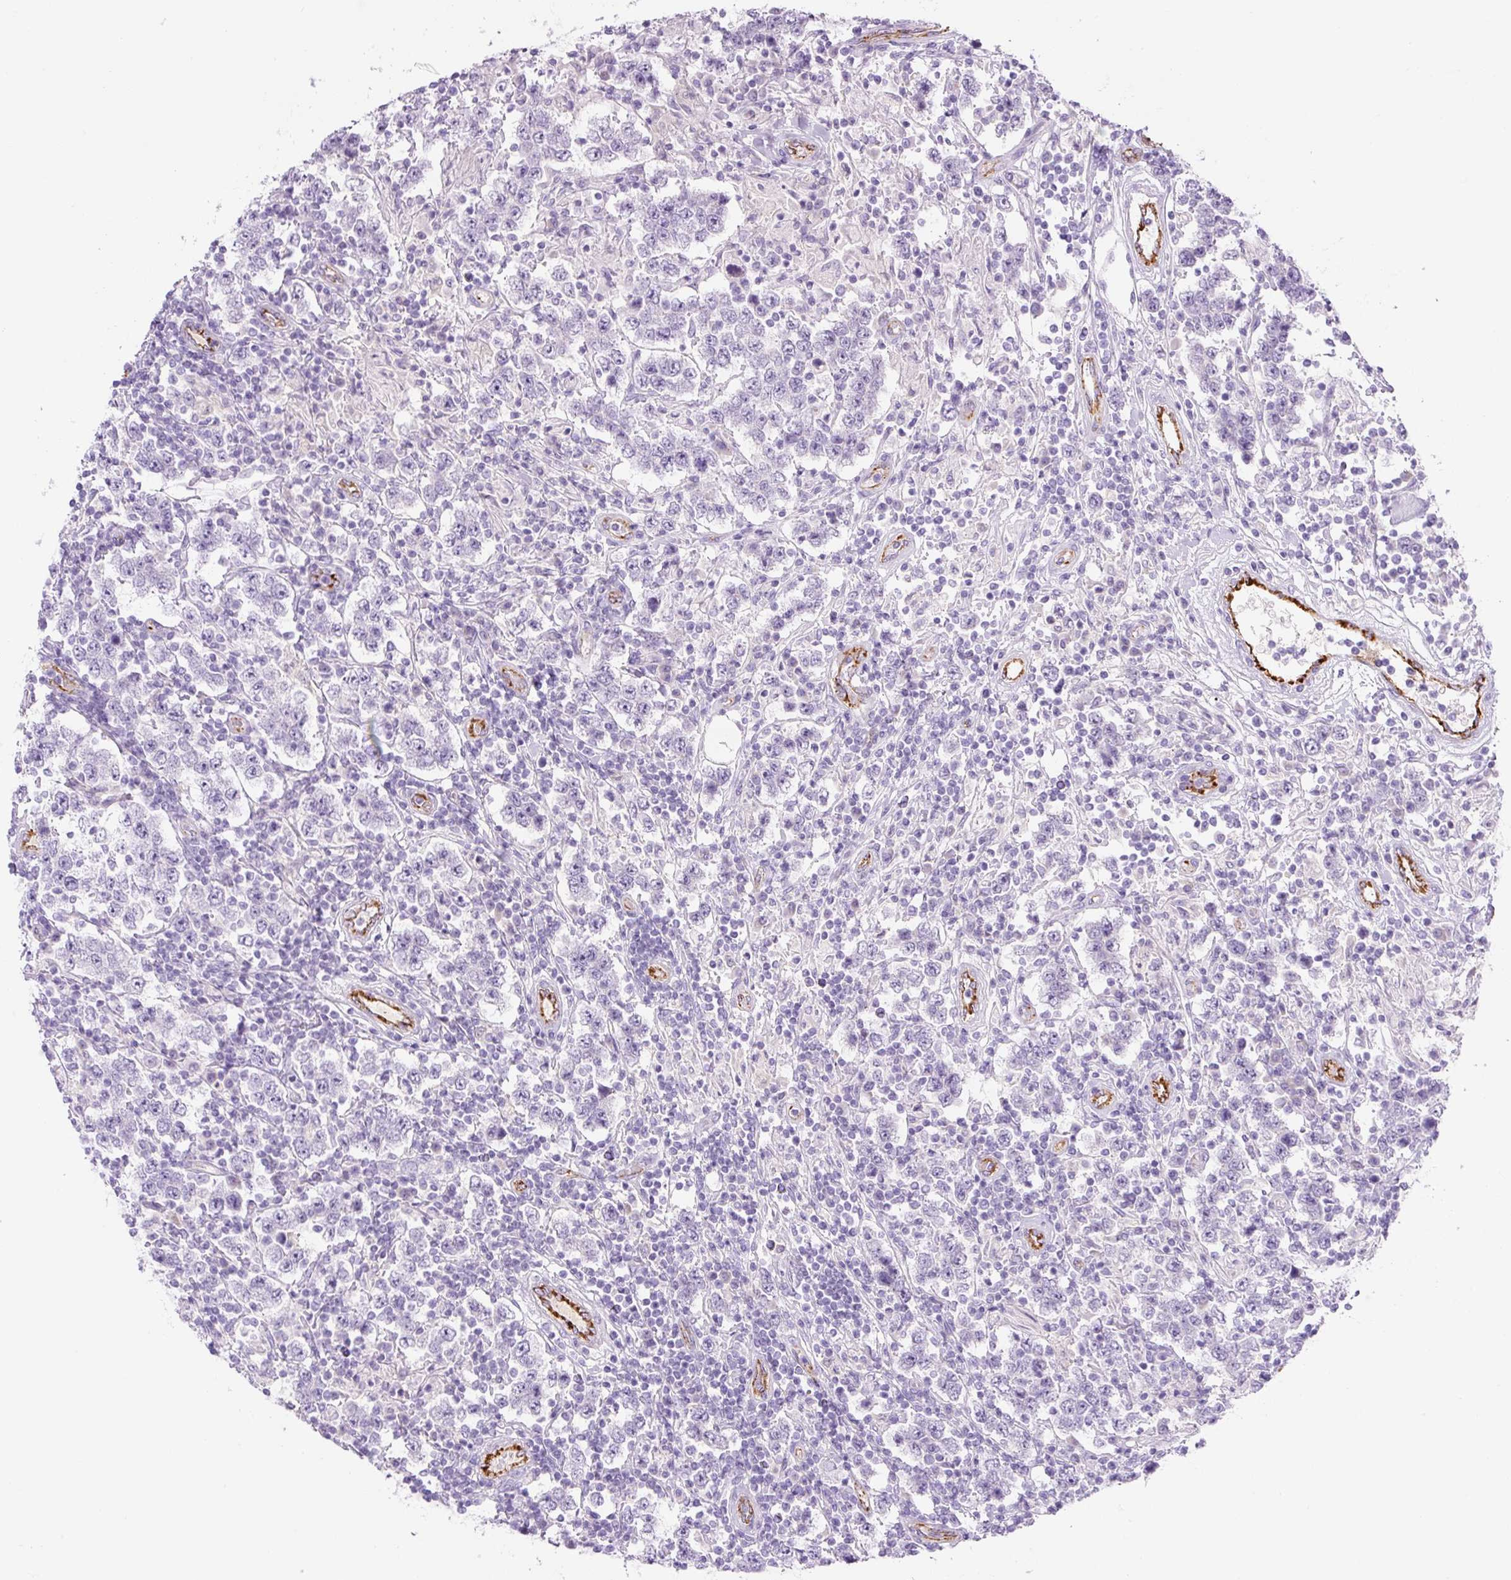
{"staining": {"intensity": "negative", "quantity": "none", "location": "none"}, "tissue": "testis cancer", "cell_type": "Tumor cells", "image_type": "cancer", "snomed": [{"axis": "morphology", "description": "Normal tissue, NOS"}, {"axis": "morphology", "description": "Urothelial carcinoma, High grade"}, {"axis": "morphology", "description": "Seminoma, NOS"}, {"axis": "morphology", "description": "Carcinoma, Embryonal, NOS"}, {"axis": "topography", "description": "Urinary bladder"}, {"axis": "topography", "description": "Testis"}], "caption": "Tumor cells are negative for brown protein staining in testis seminoma.", "gene": "RSPO4", "patient": {"sex": "male", "age": 41}}